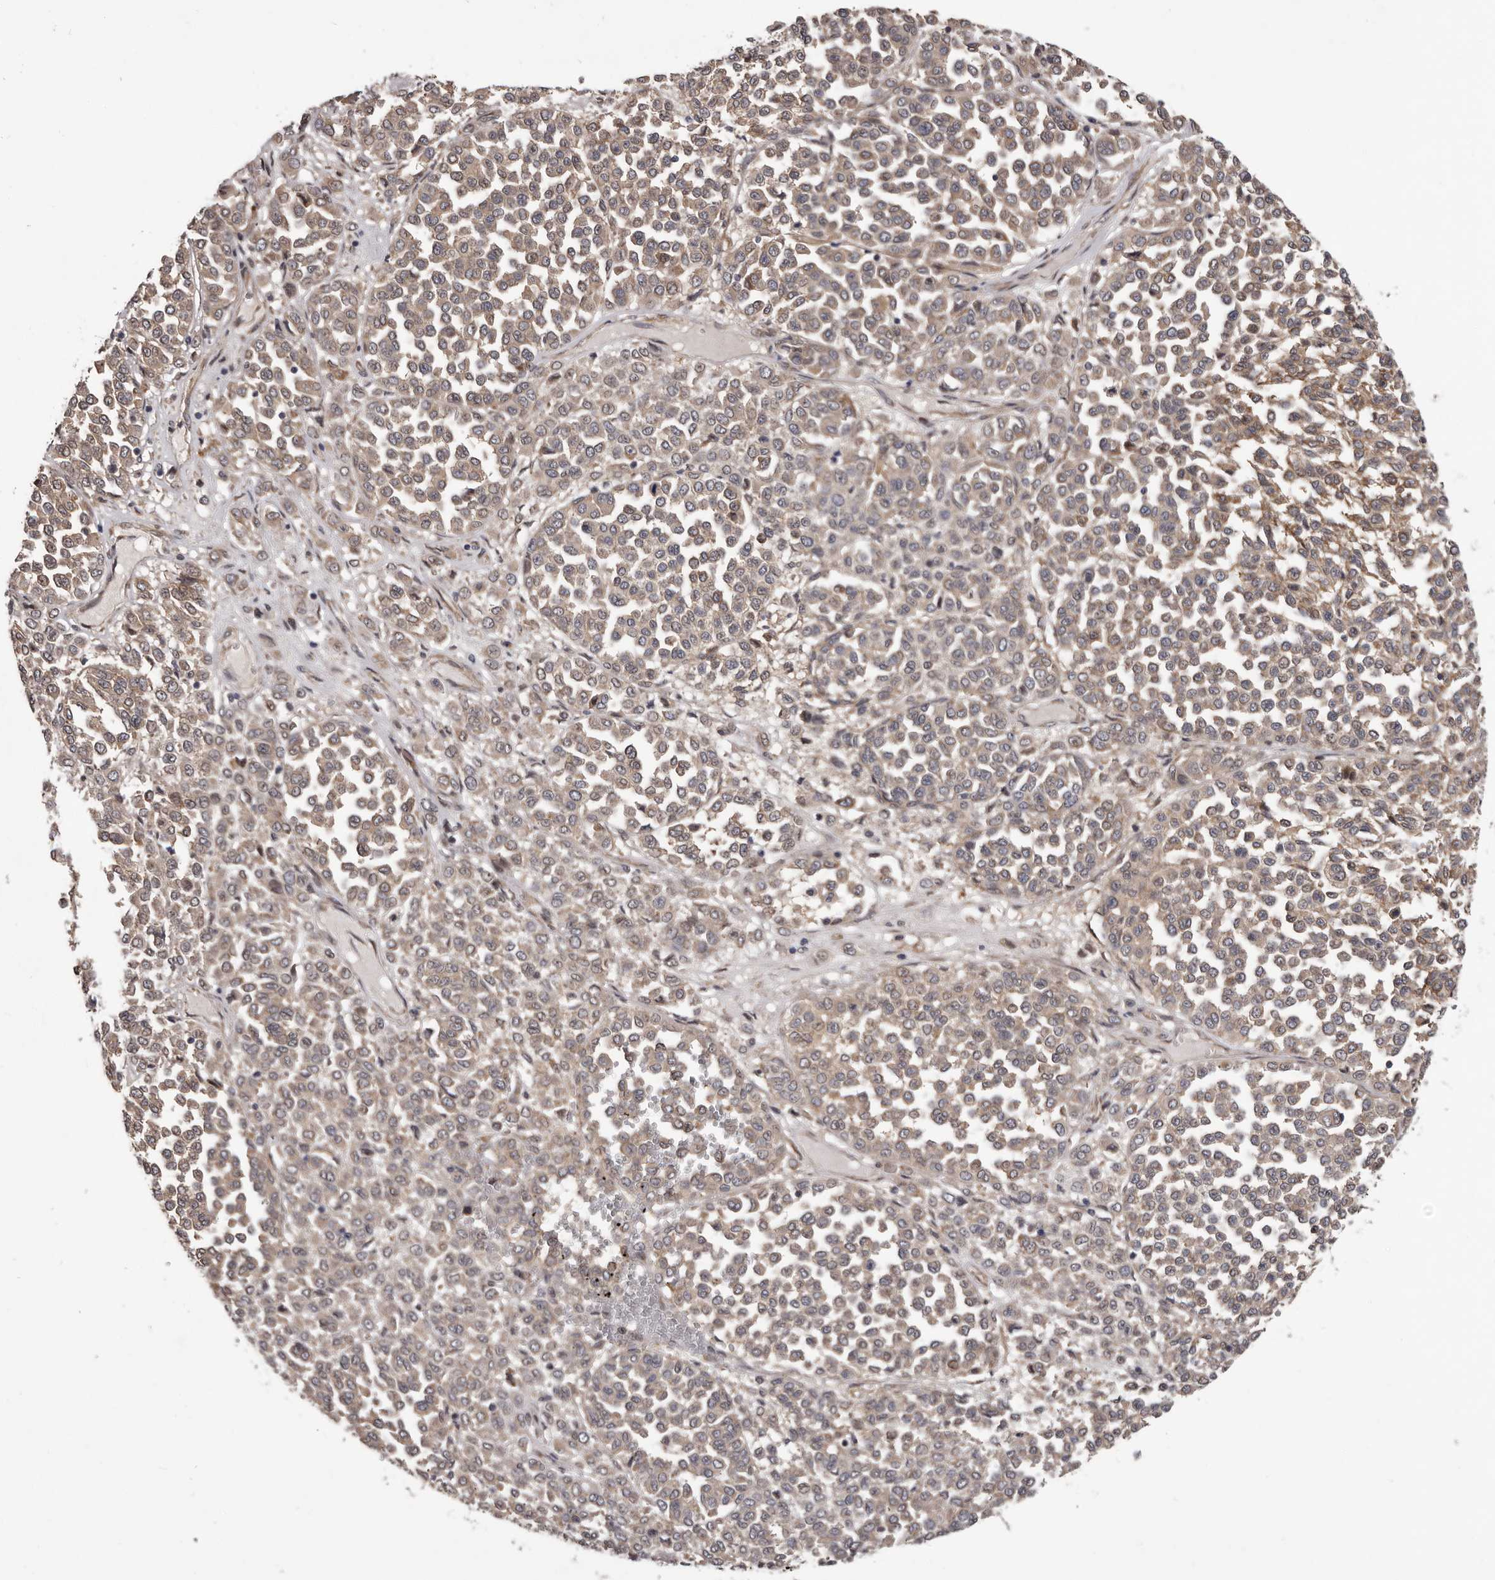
{"staining": {"intensity": "weak", "quantity": "25%-75%", "location": "cytoplasmic/membranous"}, "tissue": "melanoma", "cell_type": "Tumor cells", "image_type": "cancer", "snomed": [{"axis": "morphology", "description": "Malignant melanoma, Metastatic site"}, {"axis": "topography", "description": "Pancreas"}], "caption": "IHC (DAB) staining of human malignant melanoma (metastatic site) reveals weak cytoplasmic/membranous protein positivity in approximately 25%-75% of tumor cells.", "gene": "PRKD1", "patient": {"sex": "female", "age": 30}}